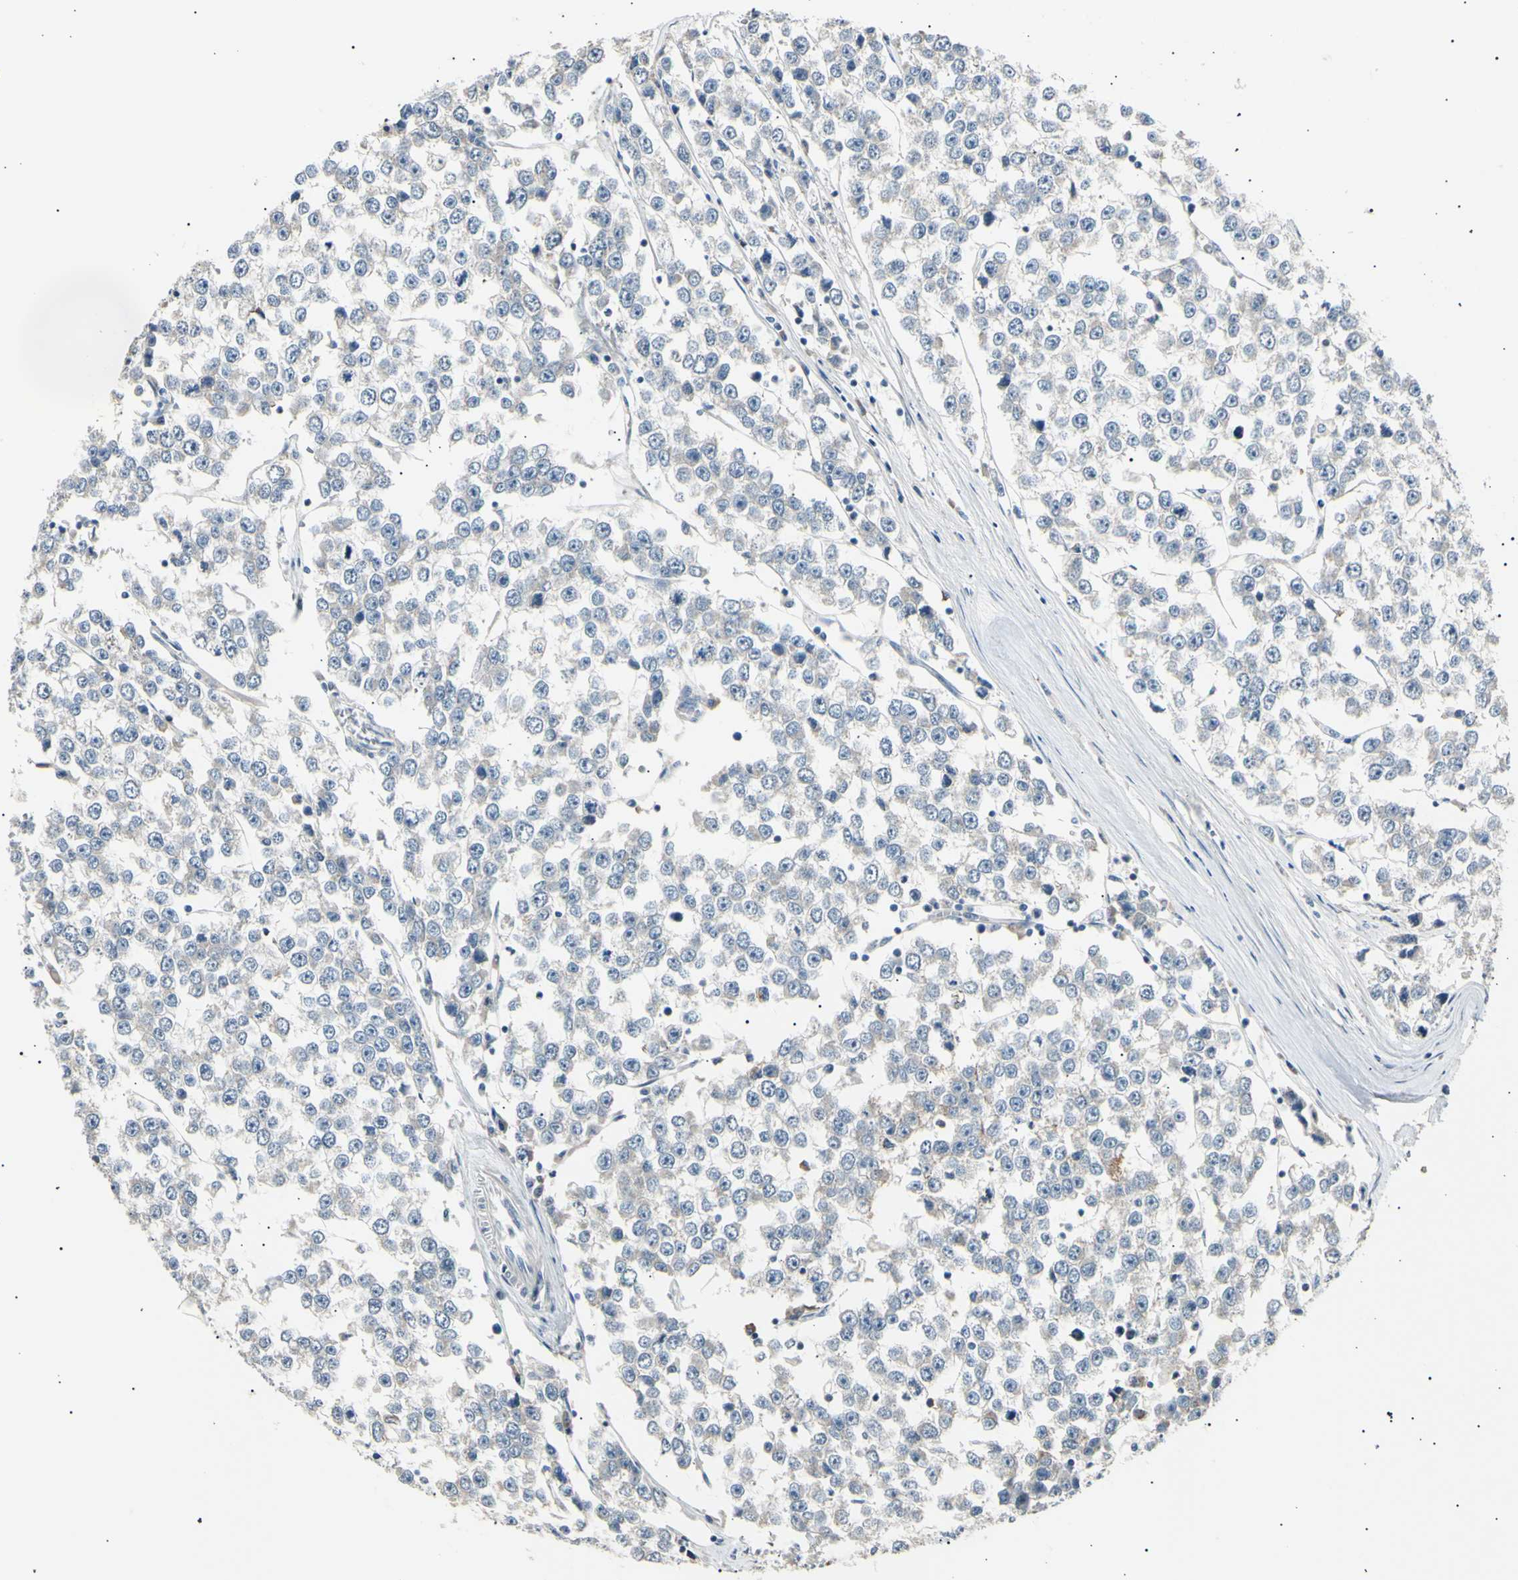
{"staining": {"intensity": "weak", "quantity": ">75%", "location": "cytoplasmic/membranous"}, "tissue": "testis cancer", "cell_type": "Tumor cells", "image_type": "cancer", "snomed": [{"axis": "morphology", "description": "Seminoma, NOS"}, {"axis": "morphology", "description": "Carcinoma, Embryonal, NOS"}, {"axis": "topography", "description": "Testis"}], "caption": "Immunohistochemical staining of human testis cancer exhibits weak cytoplasmic/membranous protein positivity in approximately >75% of tumor cells. The protein of interest is shown in brown color, while the nuclei are stained blue.", "gene": "ITGA6", "patient": {"sex": "male", "age": 52}}